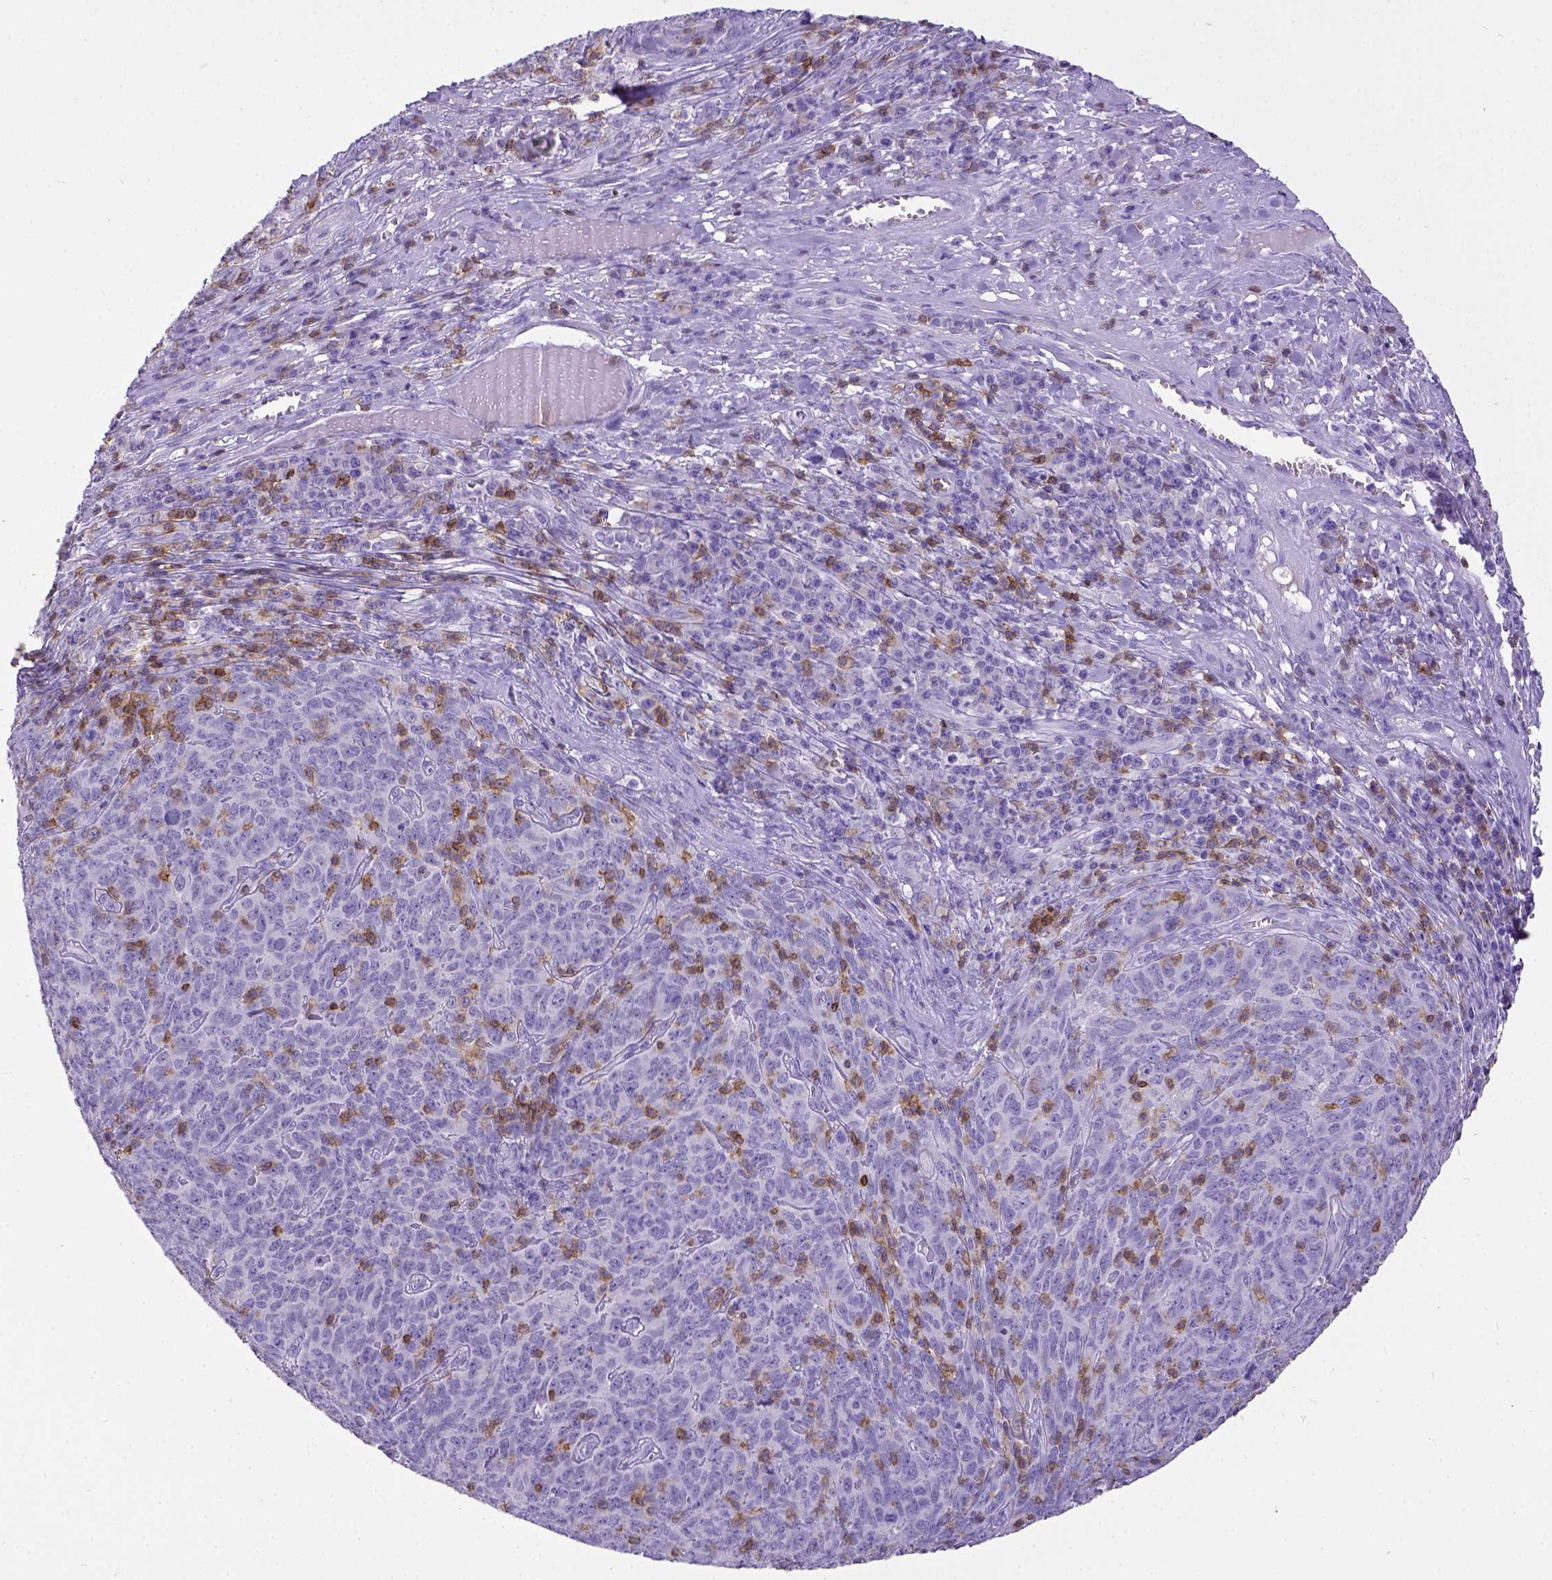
{"staining": {"intensity": "negative", "quantity": "none", "location": "none"}, "tissue": "skin cancer", "cell_type": "Tumor cells", "image_type": "cancer", "snomed": [{"axis": "morphology", "description": "Squamous cell carcinoma, NOS"}, {"axis": "topography", "description": "Skin"}, {"axis": "topography", "description": "Anal"}], "caption": "Human squamous cell carcinoma (skin) stained for a protein using immunohistochemistry exhibits no staining in tumor cells.", "gene": "CD3E", "patient": {"sex": "female", "age": 51}}